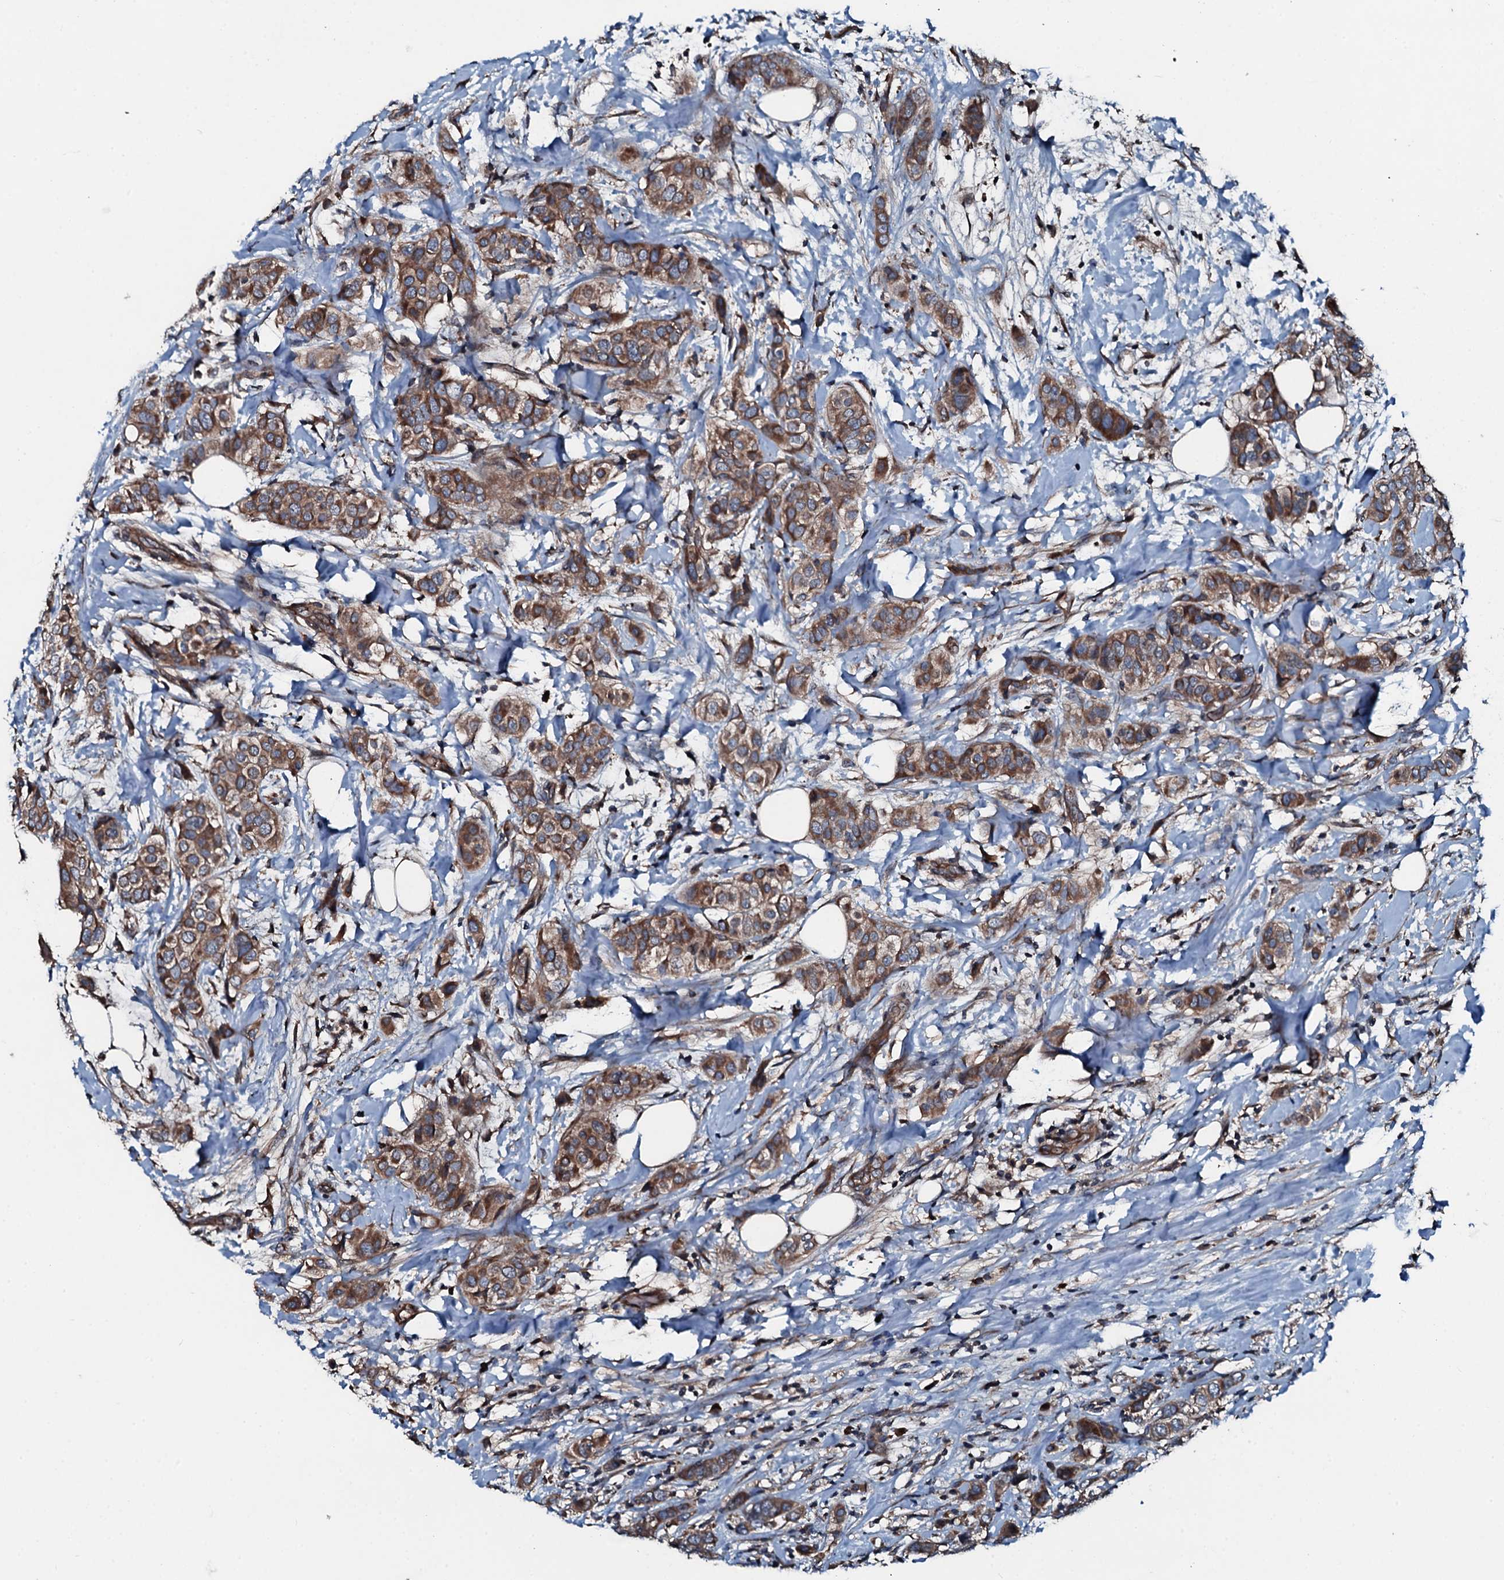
{"staining": {"intensity": "moderate", "quantity": ">75%", "location": "cytoplasmic/membranous"}, "tissue": "breast cancer", "cell_type": "Tumor cells", "image_type": "cancer", "snomed": [{"axis": "morphology", "description": "Lobular carcinoma"}, {"axis": "topography", "description": "Breast"}], "caption": "About >75% of tumor cells in human breast lobular carcinoma exhibit moderate cytoplasmic/membranous protein staining as visualized by brown immunohistochemical staining.", "gene": "AARS1", "patient": {"sex": "female", "age": 51}}